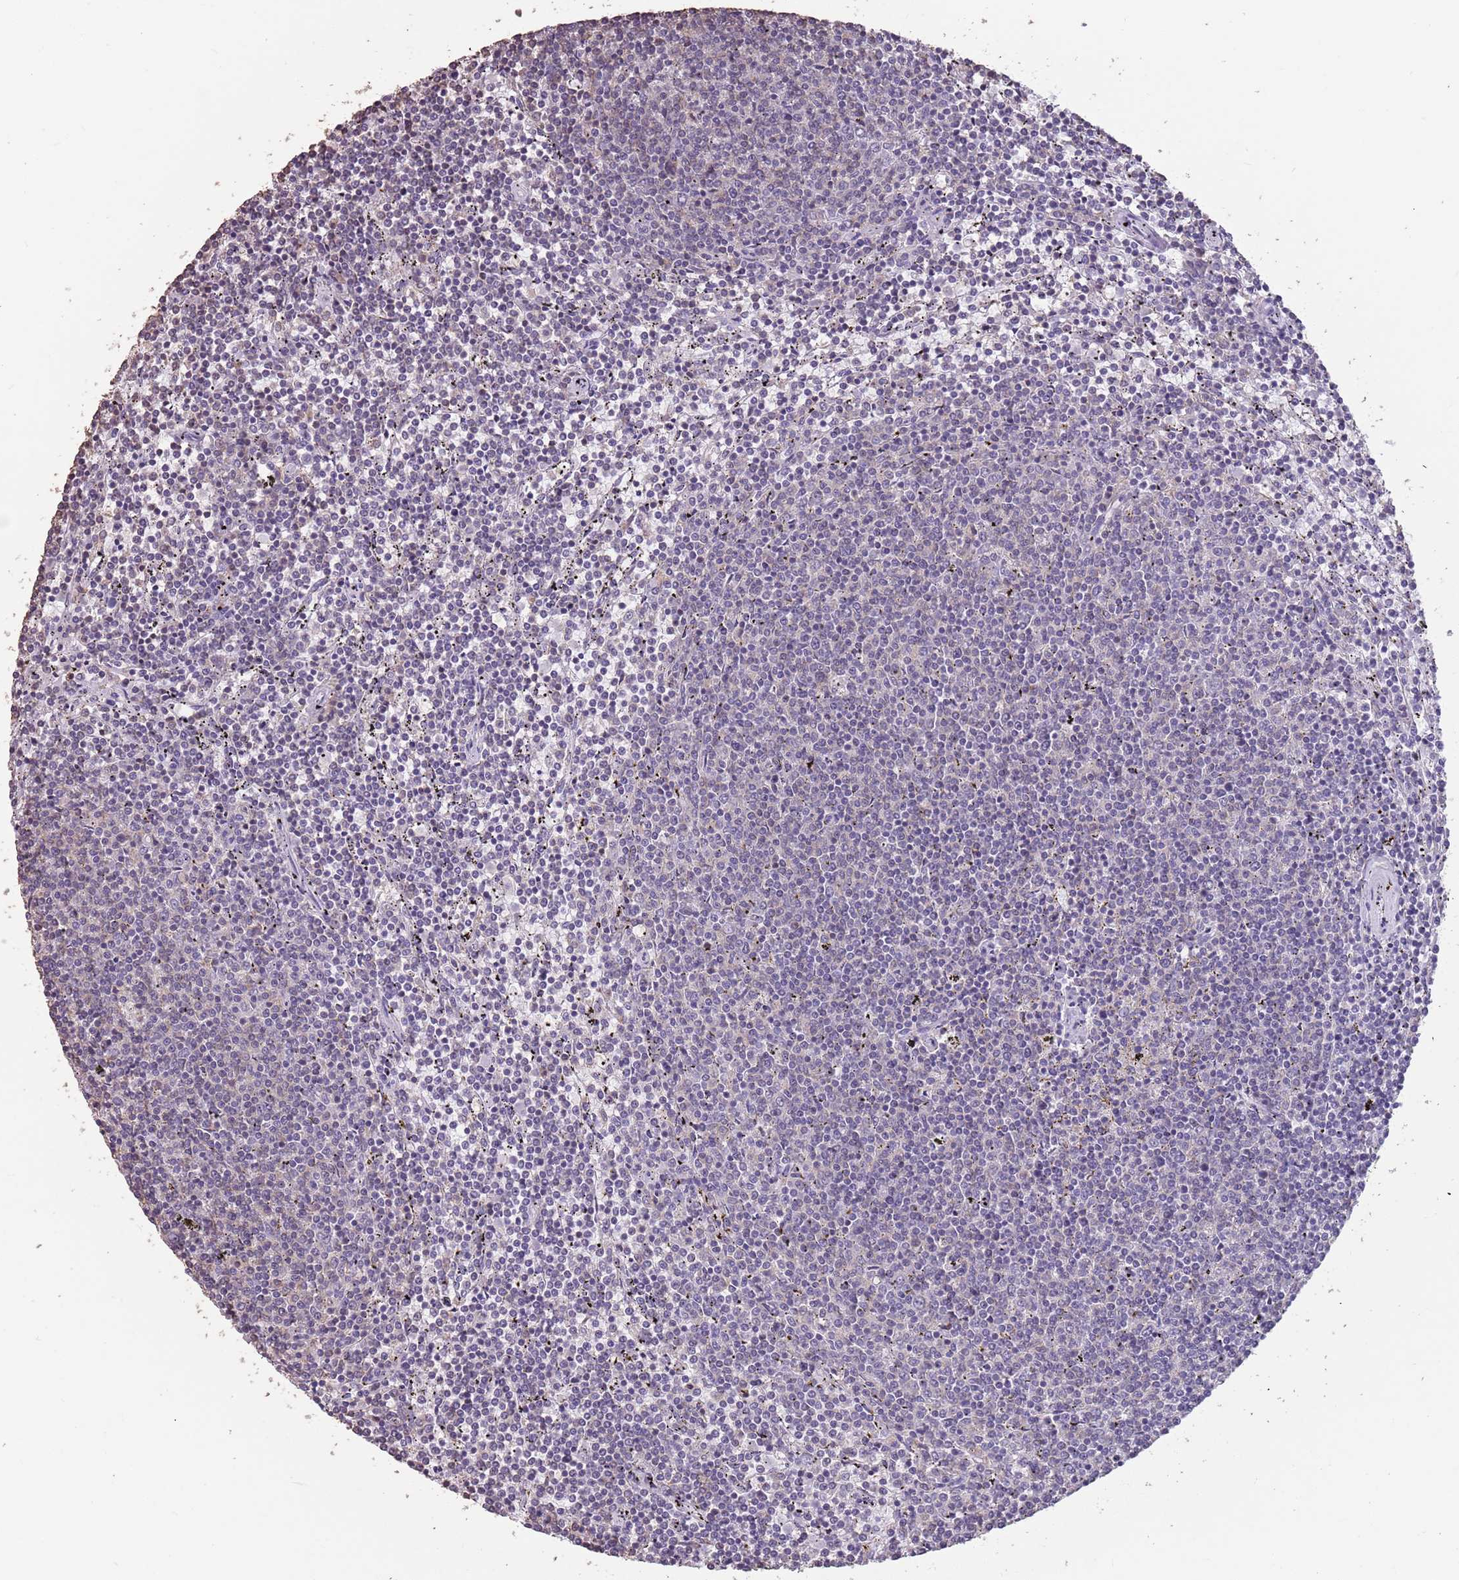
{"staining": {"intensity": "negative", "quantity": "none", "location": "none"}, "tissue": "lymphoma", "cell_type": "Tumor cells", "image_type": "cancer", "snomed": [{"axis": "morphology", "description": "Malignant lymphoma, non-Hodgkin's type, Low grade"}, {"axis": "topography", "description": "Spleen"}], "caption": "Protein analysis of lymphoma demonstrates no significant staining in tumor cells.", "gene": "SUN5", "patient": {"sex": "female", "age": 50}}